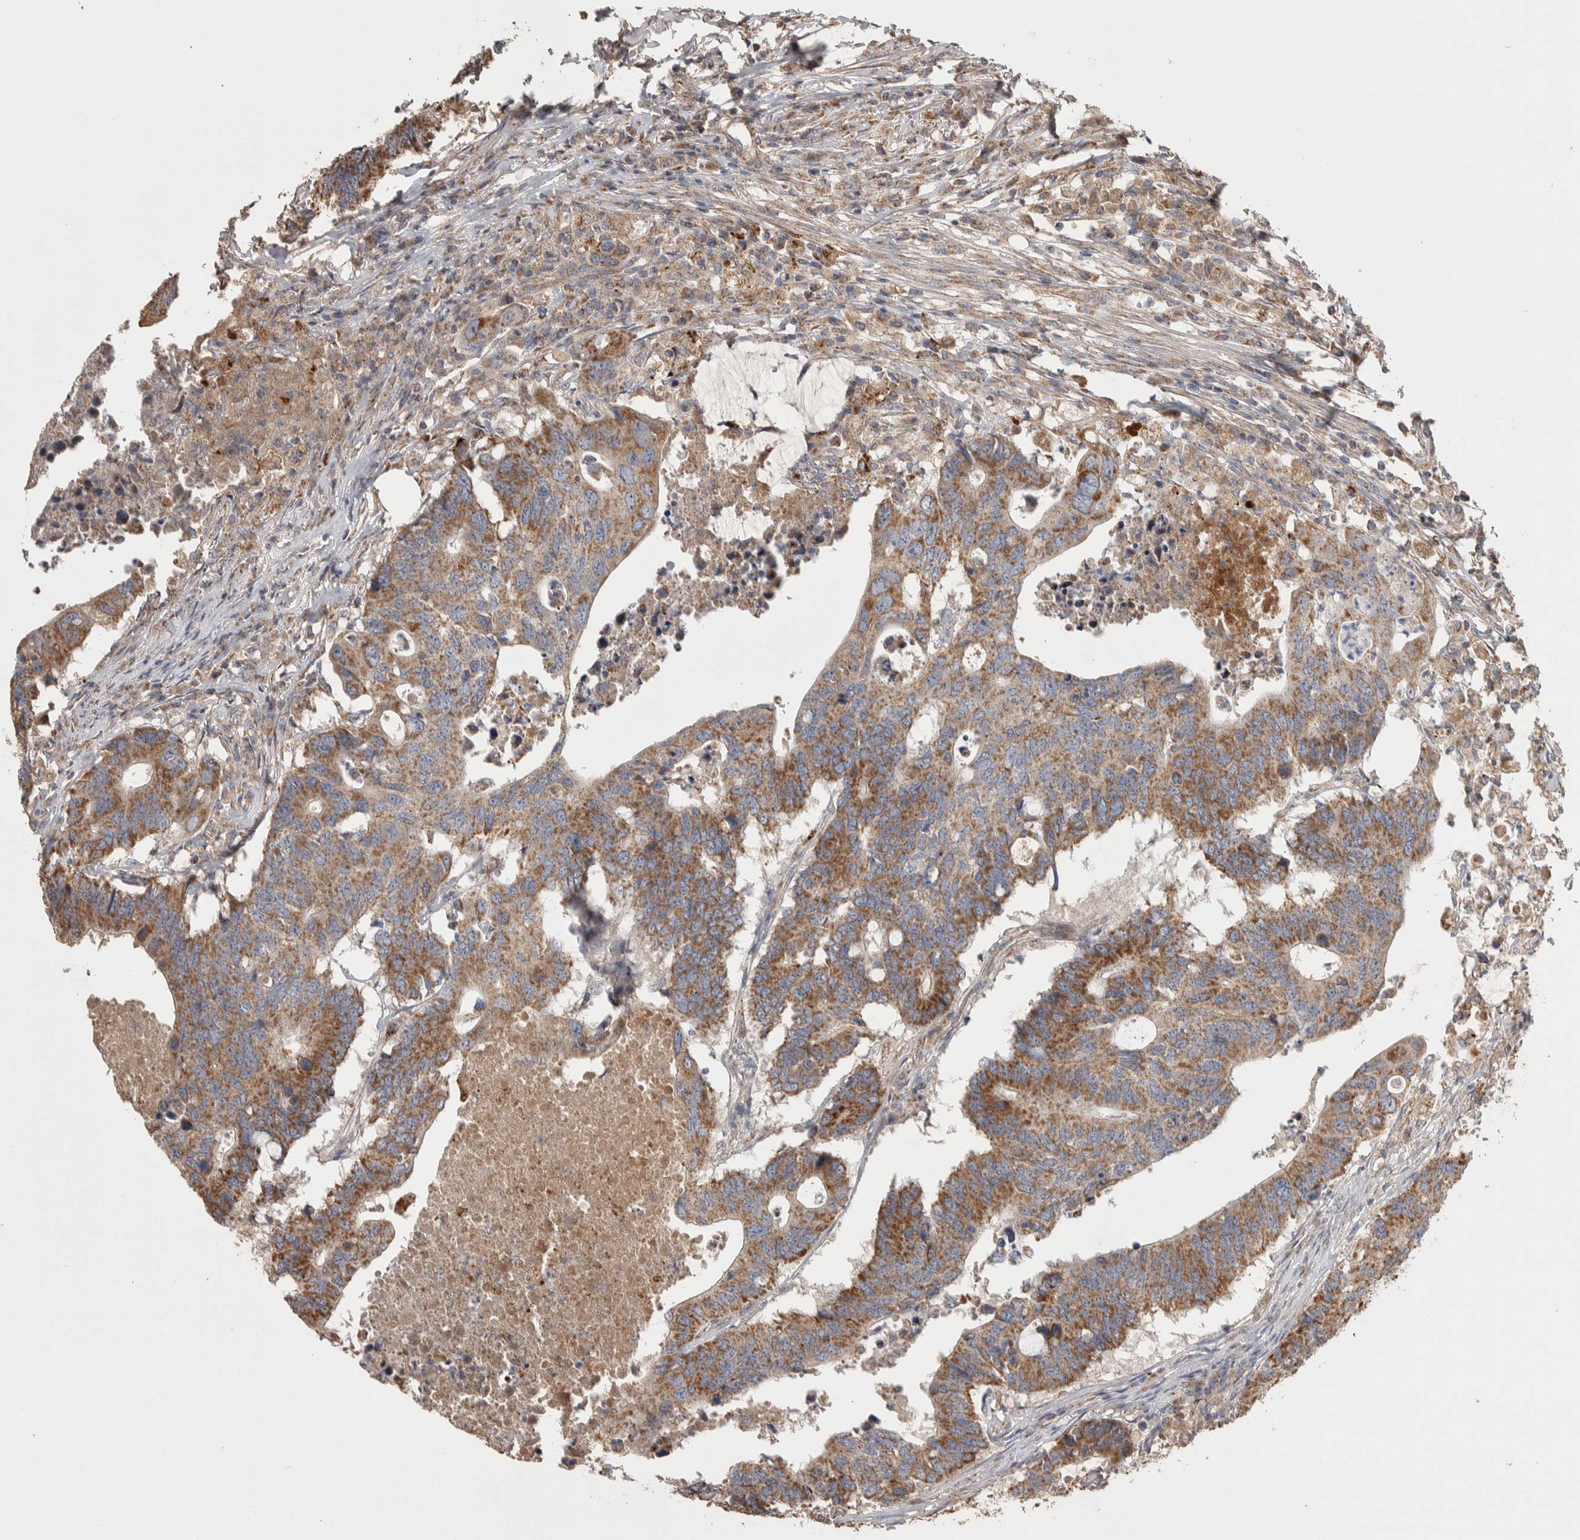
{"staining": {"intensity": "moderate", "quantity": ">75%", "location": "cytoplasmic/membranous"}, "tissue": "colorectal cancer", "cell_type": "Tumor cells", "image_type": "cancer", "snomed": [{"axis": "morphology", "description": "Adenocarcinoma, NOS"}, {"axis": "topography", "description": "Colon"}], "caption": "Colorectal cancer (adenocarcinoma) tissue exhibits moderate cytoplasmic/membranous positivity in approximately >75% of tumor cells (DAB (3,3'-diaminobenzidine) IHC, brown staining for protein, blue staining for nuclei).", "gene": "SCO1", "patient": {"sex": "male", "age": 71}}